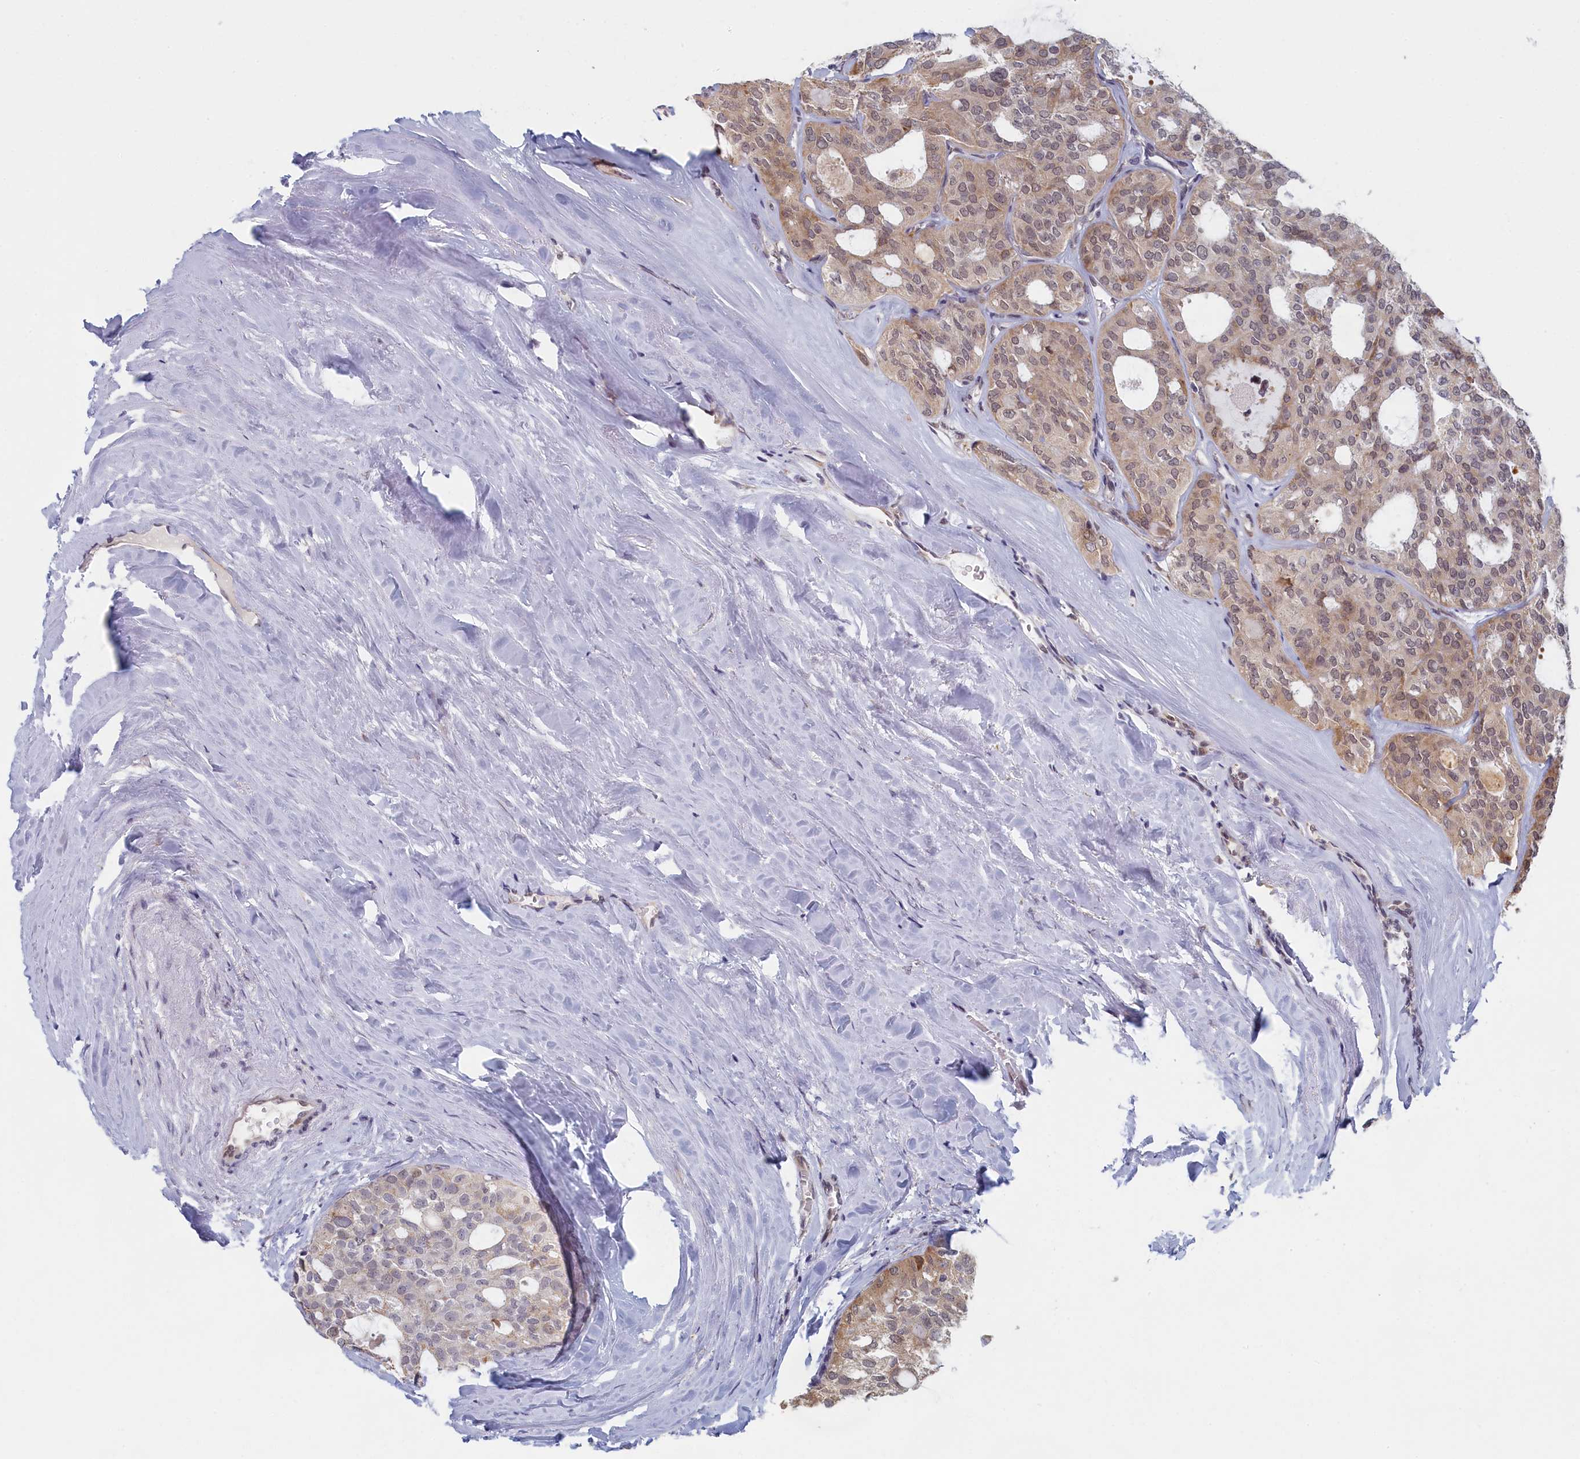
{"staining": {"intensity": "weak", "quantity": "<25%", "location": "cytoplasmic/membranous"}, "tissue": "thyroid cancer", "cell_type": "Tumor cells", "image_type": "cancer", "snomed": [{"axis": "morphology", "description": "Follicular adenoma carcinoma, NOS"}, {"axis": "topography", "description": "Thyroid gland"}], "caption": "Tumor cells show no significant protein positivity in follicular adenoma carcinoma (thyroid).", "gene": "DNAJC17", "patient": {"sex": "male", "age": 75}}